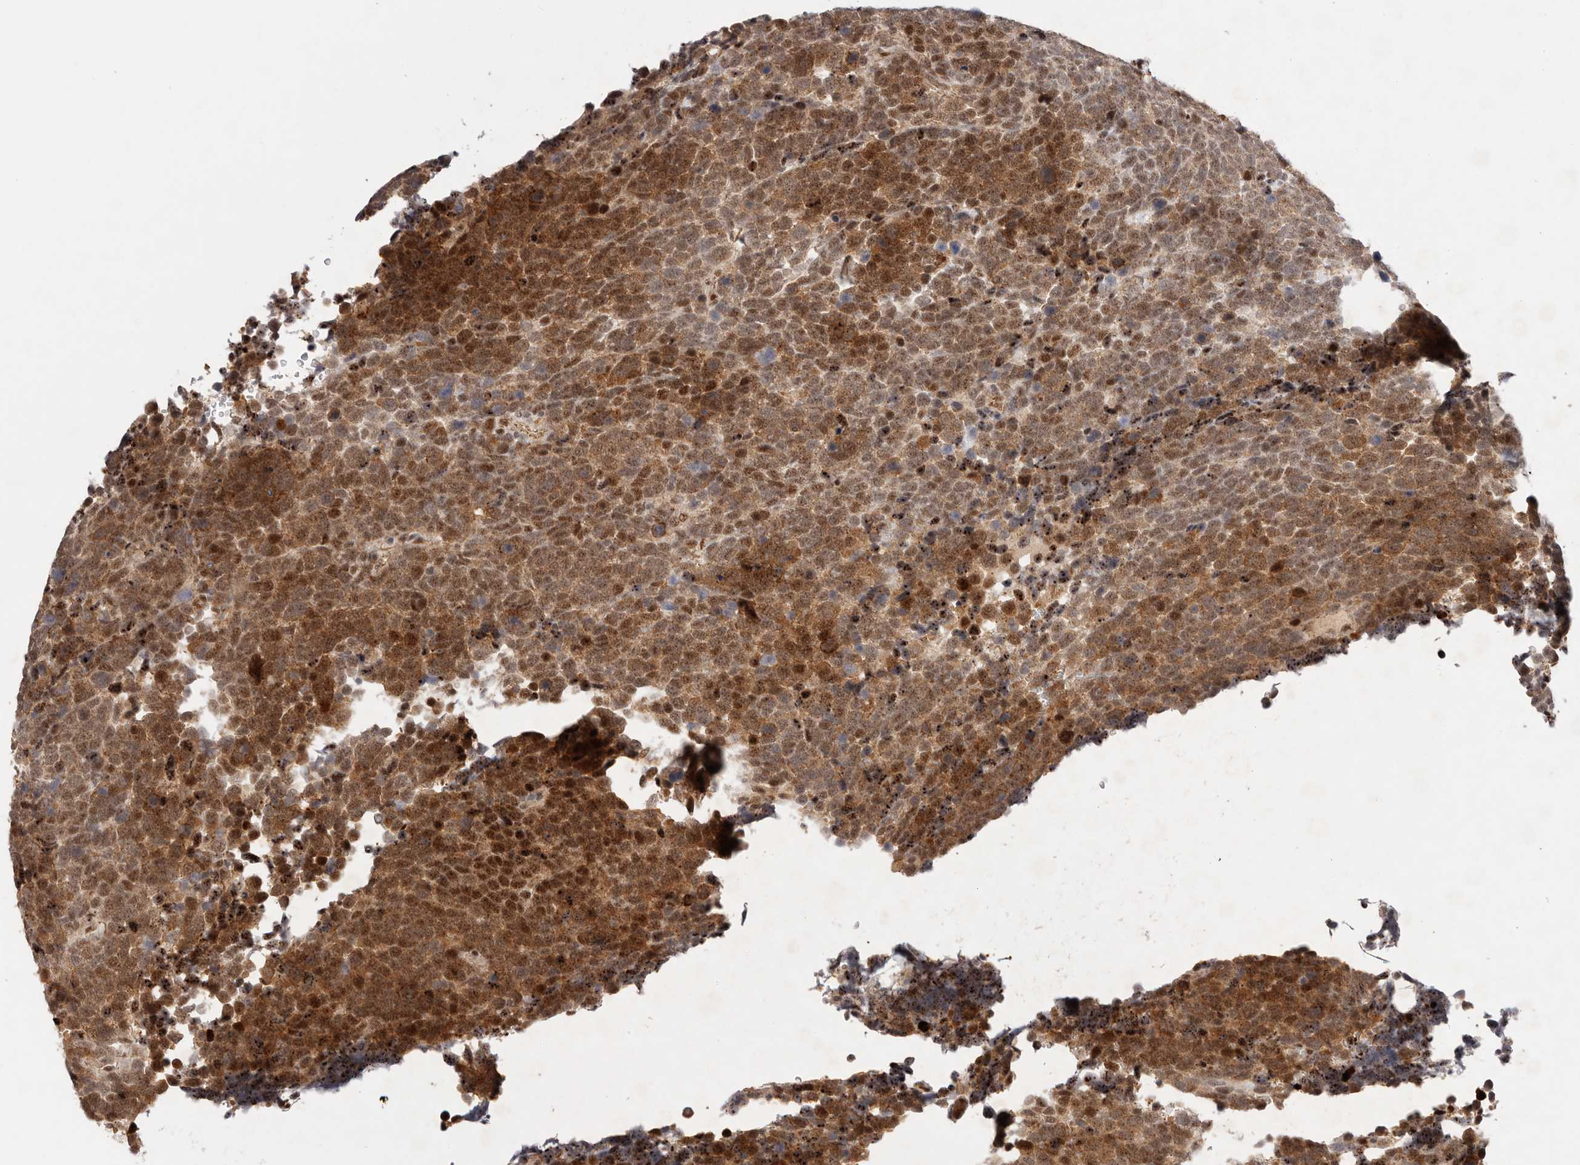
{"staining": {"intensity": "moderate", "quantity": ">75%", "location": "cytoplasmic/membranous,nuclear"}, "tissue": "urothelial cancer", "cell_type": "Tumor cells", "image_type": "cancer", "snomed": [{"axis": "morphology", "description": "Urothelial carcinoma, High grade"}, {"axis": "topography", "description": "Urinary bladder"}], "caption": "This is an image of immunohistochemistry staining of urothelial cancer, which shows moderate staining in the cytoplasmic/membranous and nuclear of tumor cells.", "gene": "AFDN", "patient": {"sex": "female", "age": 82}}